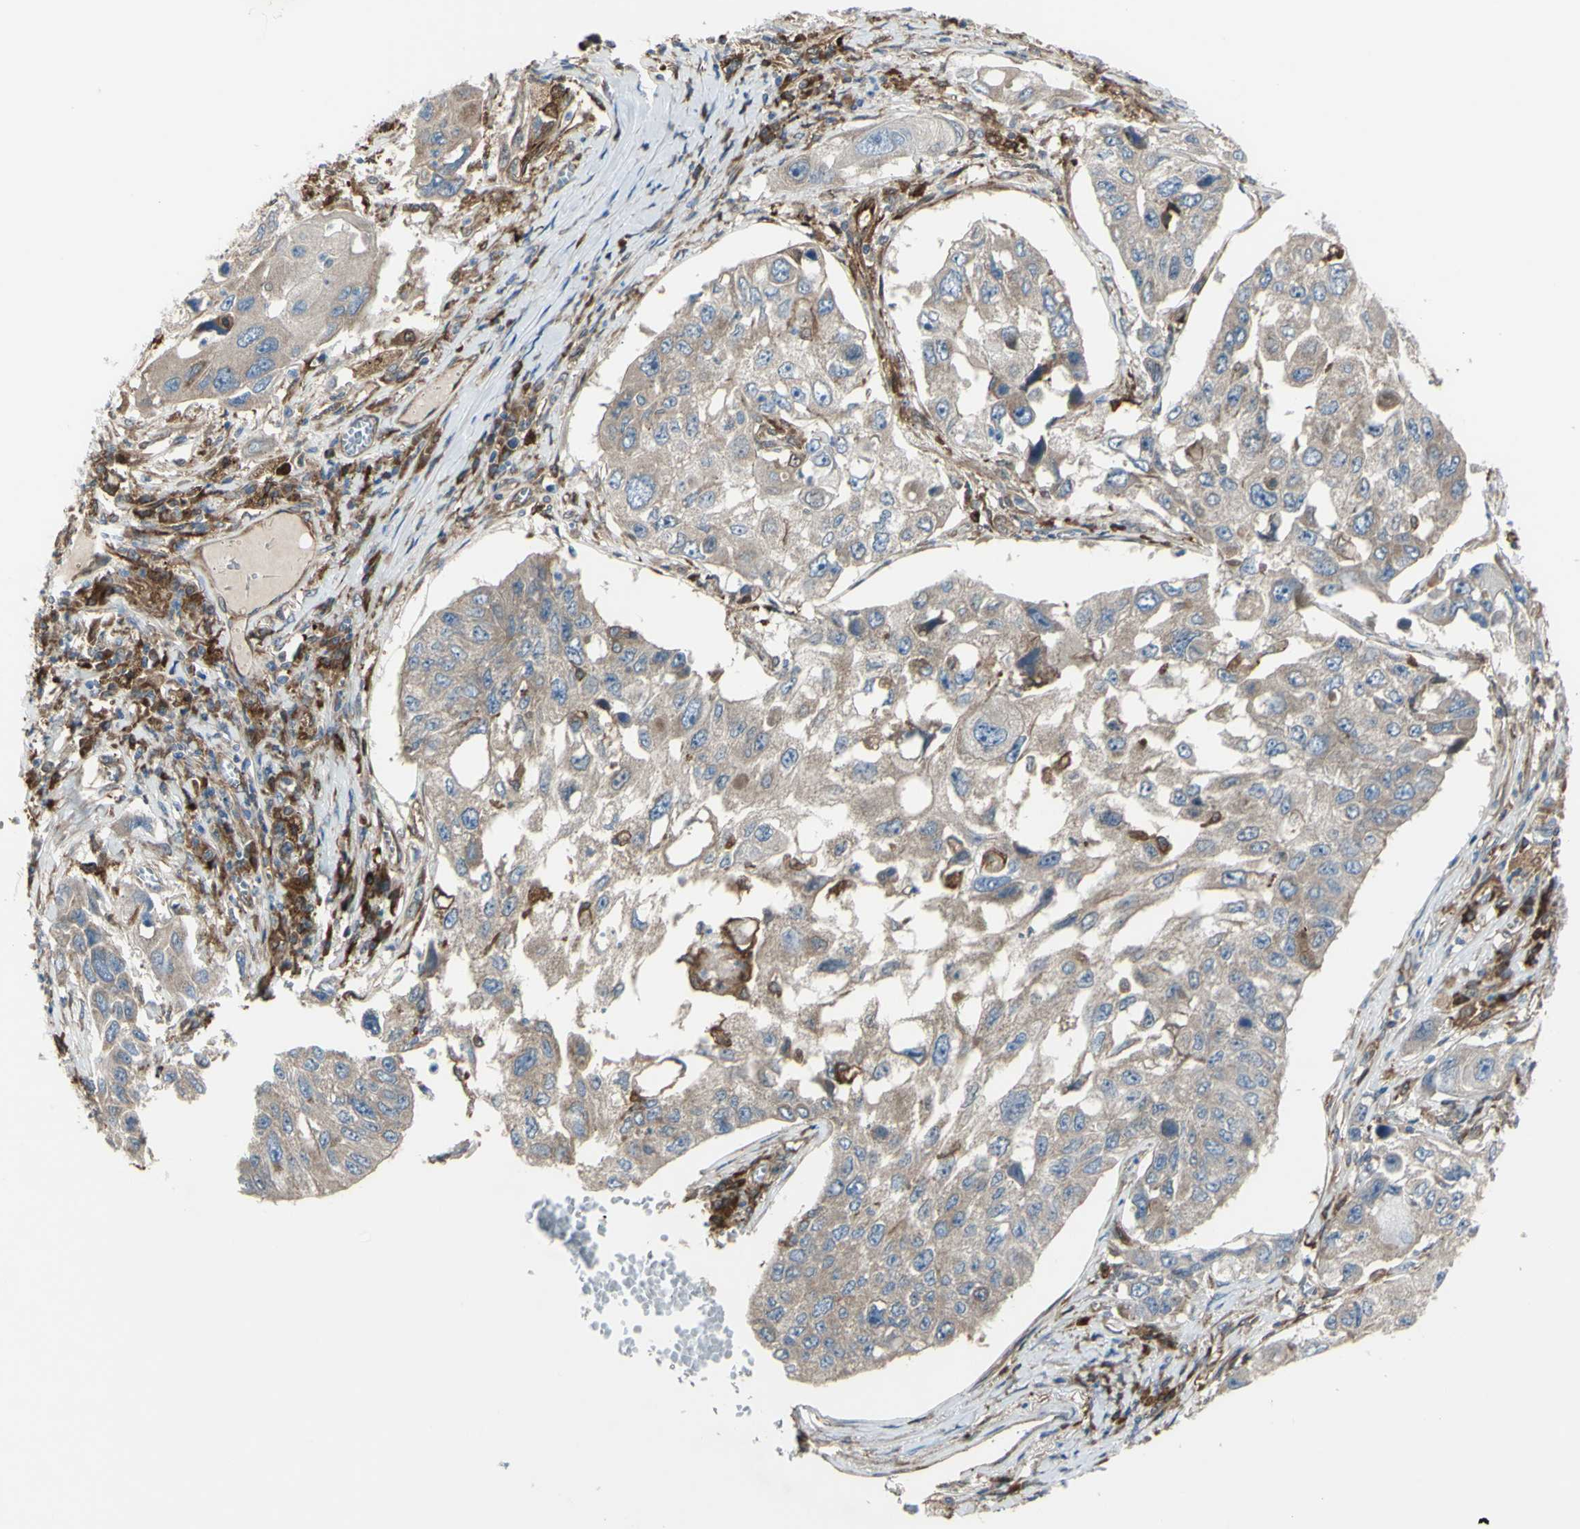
{"staining": {"intensity": "weak", "quantity": ">75%", "location": "cytoplasmic/membranous"}, "tissue": "lung cancer", "cell_type": "Tumor cells", "image_type": "cancer", "snomed": [{"axis": "morphology", "description": "Squamous cell carcinoma, NOS"}, {"axis": "topography", "description": "Lung"}], "caption": "Protein expression analysis of human lung cancer (squamous cell carcinoma) reveals weak cytoplasmic/membranous expression in approximately >75% of tumor cells.", "gene": "IGSF9B", "patient": {"sex": "male", "age": 71}}